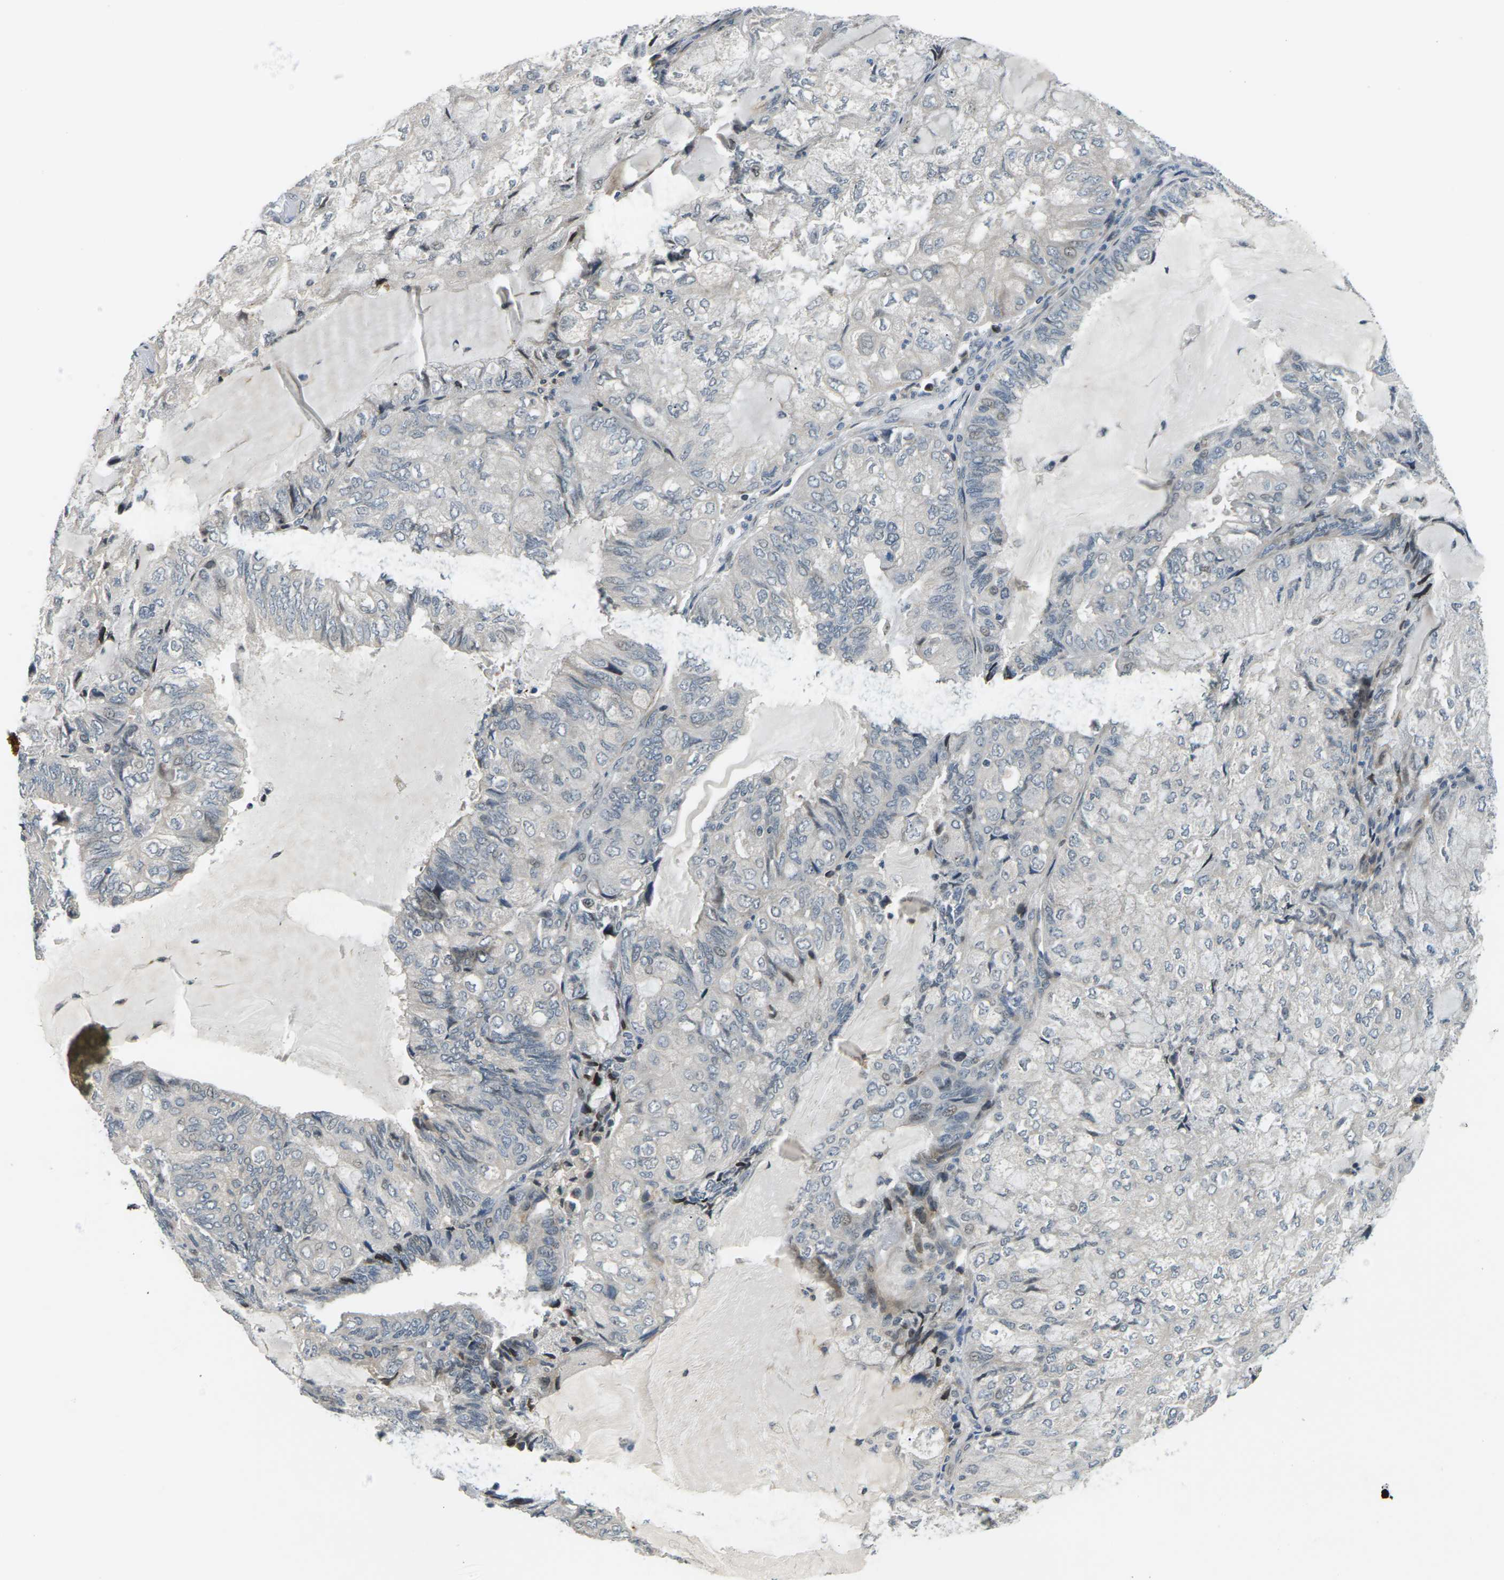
{"staining": {"intensity": "negative", "quantity": "none", "location": "none"}, "tissue": "endometrial cancer", "cell_type": "Tumor cells", "image_type": "cancer", "snomed": [{"axis": "morphology", "description": "Adenocarcinoma, NOS"}, {"axis": "topography", "description": "Endometrium"}], "caption": "DAB (3,3'-diaminobenzidine) immunohistochemical staining of endometrial cancer (adenocarcinoma) exhibits no significant positivity in tumor cells.", "gene": "SLC13A3", "patient": {"sex": "female", "age": 81}}